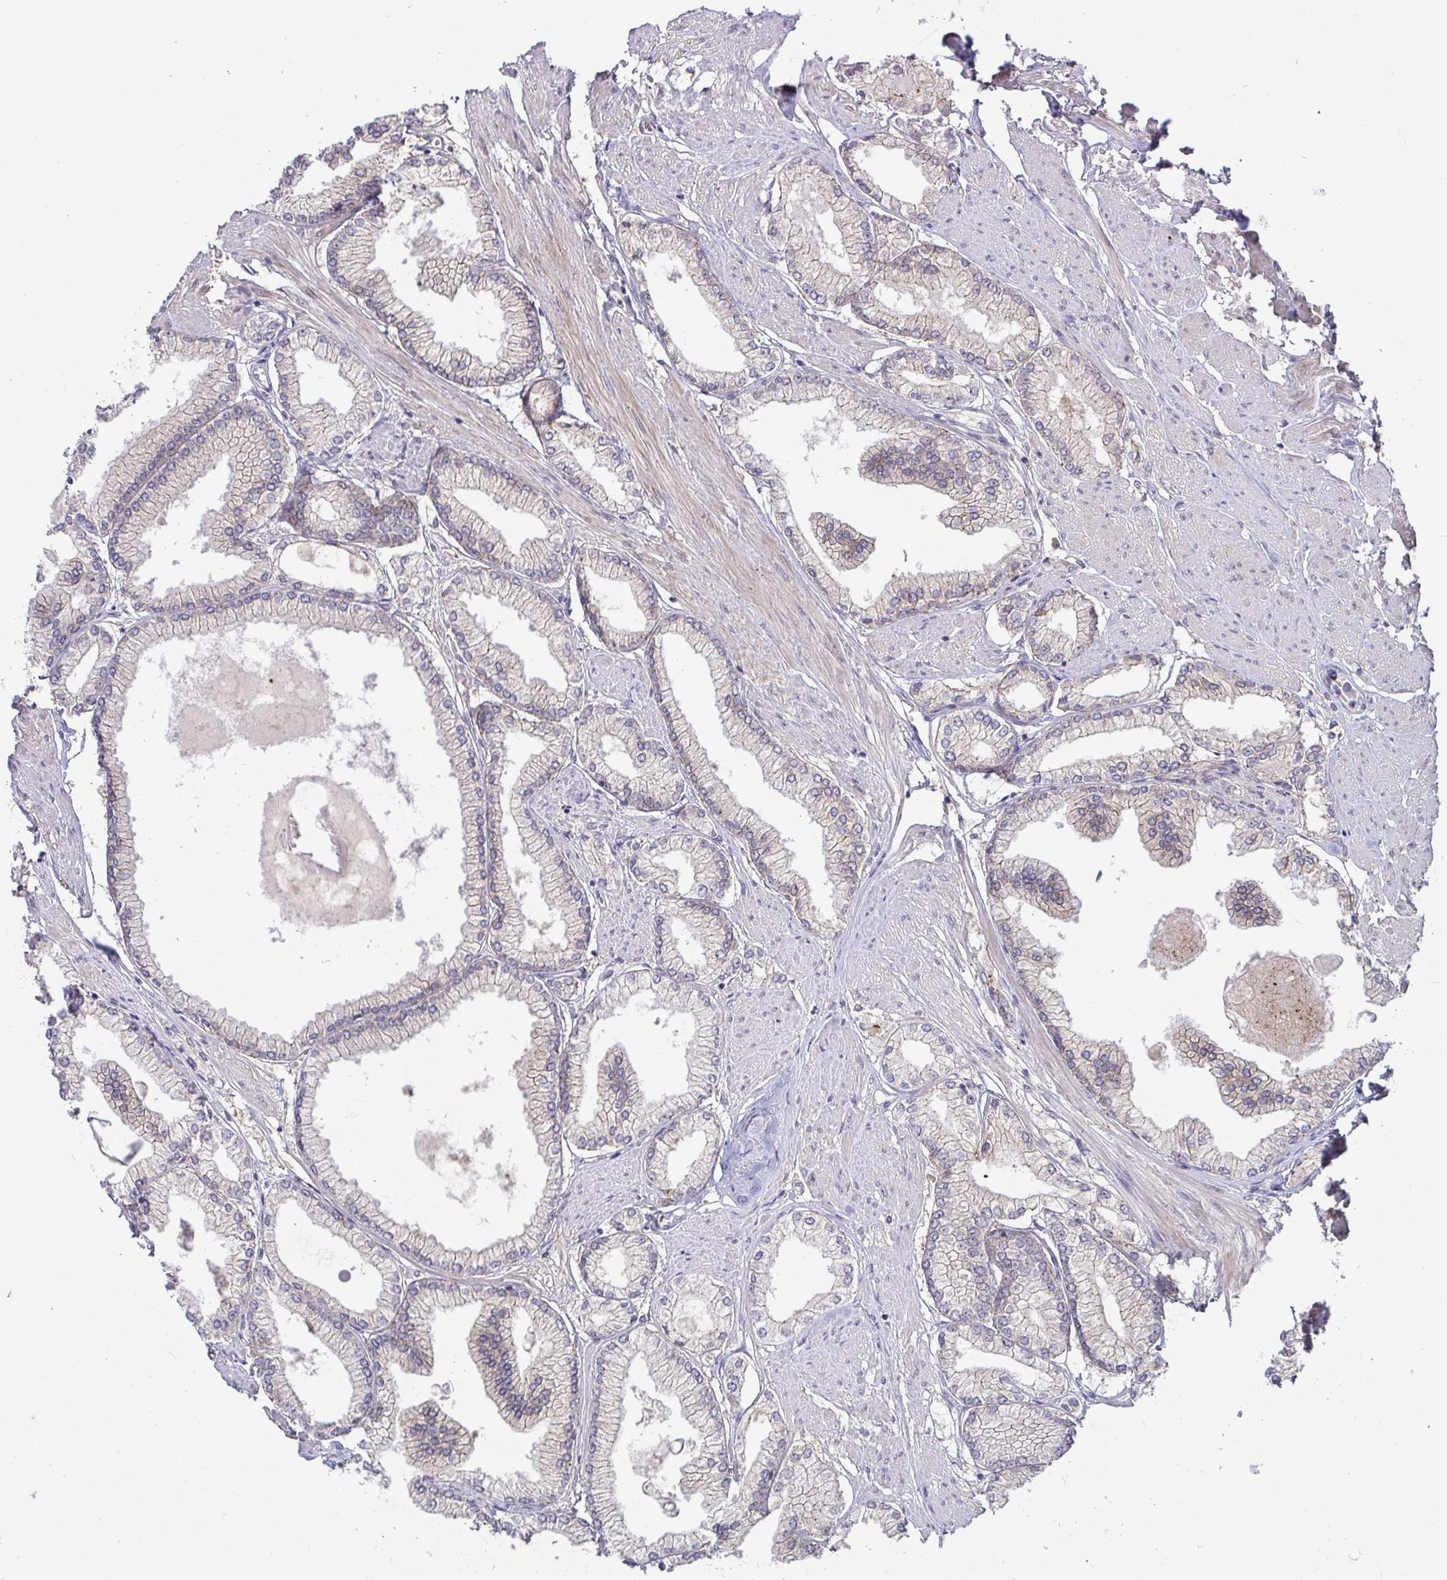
{"staining": {"intensity": "weak", "quantity": "<25%", "location": "cytoplasmic/membranous"}, "tissue": "prostate cancer", "cell_type": "Tumor cells", "image_type": "cancer", "snomed": [{"axis": "morphology", "description": "Adenocarcinoma, High grade"}, {"axis": "topography", "description": "Prostate"}], "caption": "A histopathology image of prostate adenocarcinoma (high-grade) stained for a protein demonstrates no brown staining in tumor cells.", "gene": "GSTM1", "patient": {"sex": "male", "age": 68}}